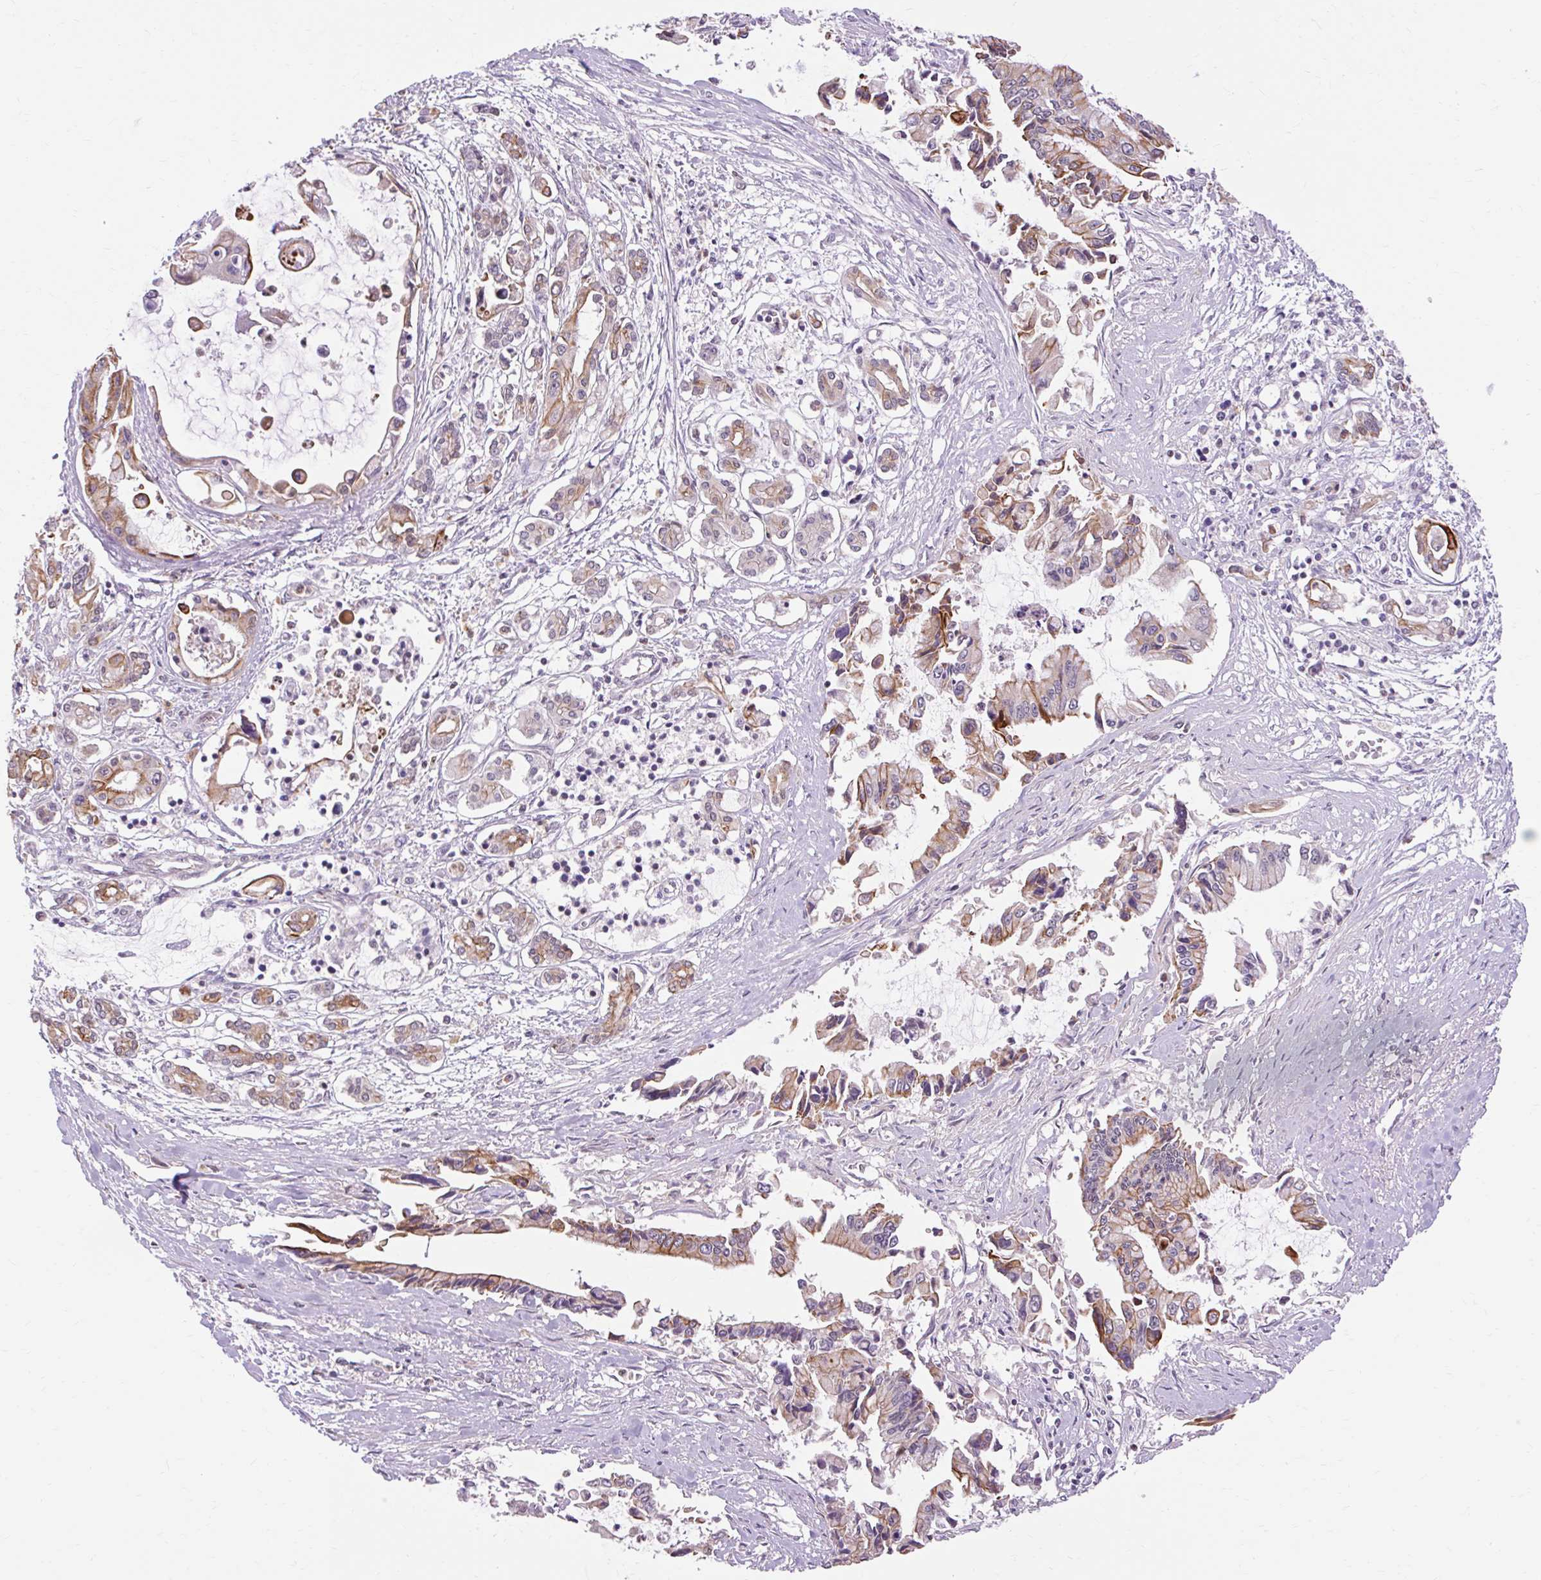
{"staining": {"intensity": "moderate", "quantity": ">75%", "location": "cytoplasmic/membranous,nuclear"}, "tissue": "pancreatic cancer", "cell_type": "Tumor cells", "image_type": "cancer", "snomed": [{"axis": "morphology", "description": "Adenocarcinoma, NOS"}, {"axis": "topography", "description": "Pancreas"}], "caption": "Immunohistochemical staining of adenocarcinoma (pancreatic) displays medium levels of moderate cytoplasmic/membranous and nuclear staining in approximately >75% of tumor cells. The protein is shown in brown color, while the nuclei are stained blue.", "gene": "NPIPB12", "patient": {"sex": "male", "age": 84}}